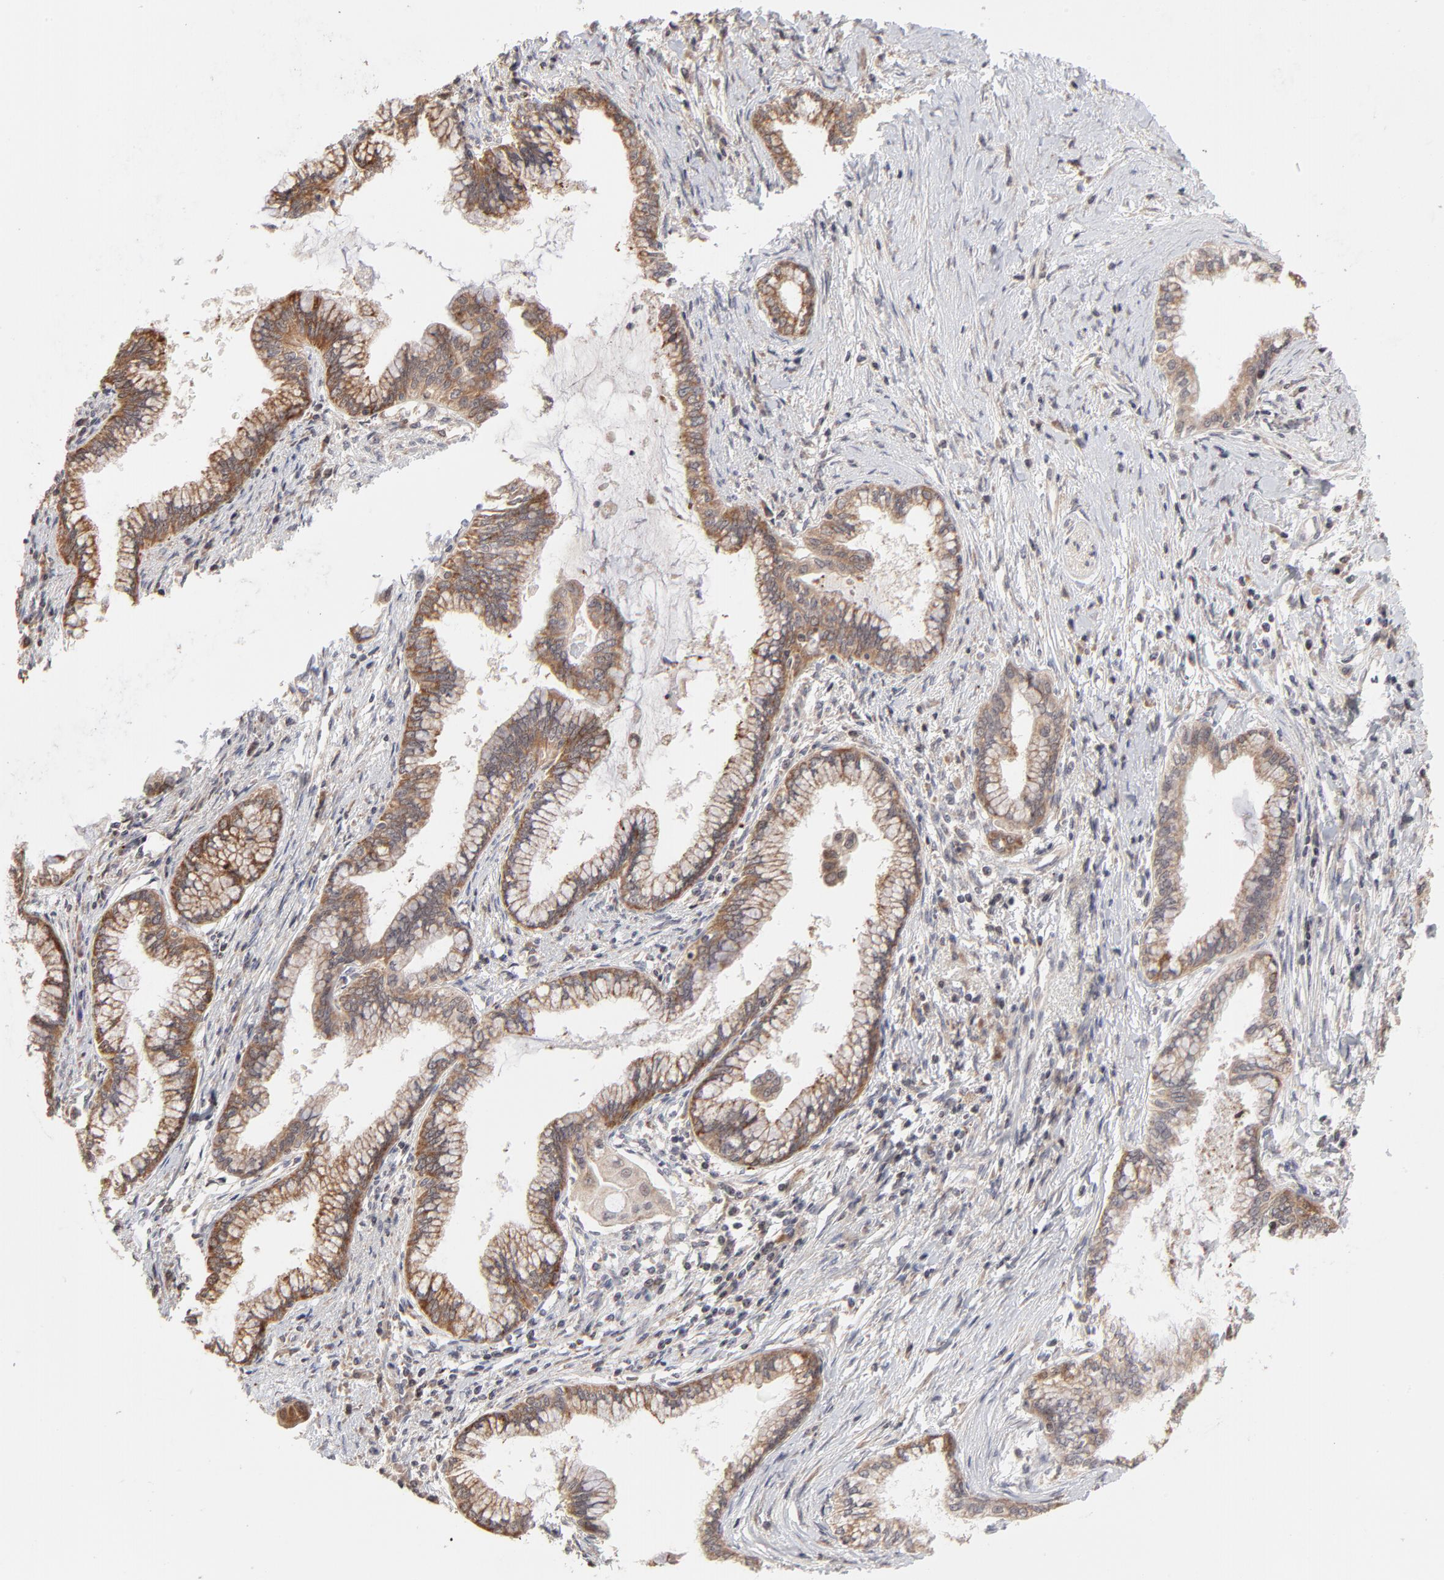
{"staining": {"intensity": "moderate", "quantity": ">75%", "location": "cytoplasmic/membranous"}, "tissue": "pancreatic cancer", "cell_type": "Tumor cells", "image_type": "cancer", "snomed": [{"axis": "morphology", "description": "Adenocarcinoma, NOS"}, {"axis": "topography", "description": "Pancreas"}], "caption": "Pancreatic cancer was stained to show a protein in brown. There is medium levels of moderate cytoplasmic/membranous staining in about >75% of tumor cells.", "gene": "ARIH1", "patient": {"sex": "female", "age": 64}}